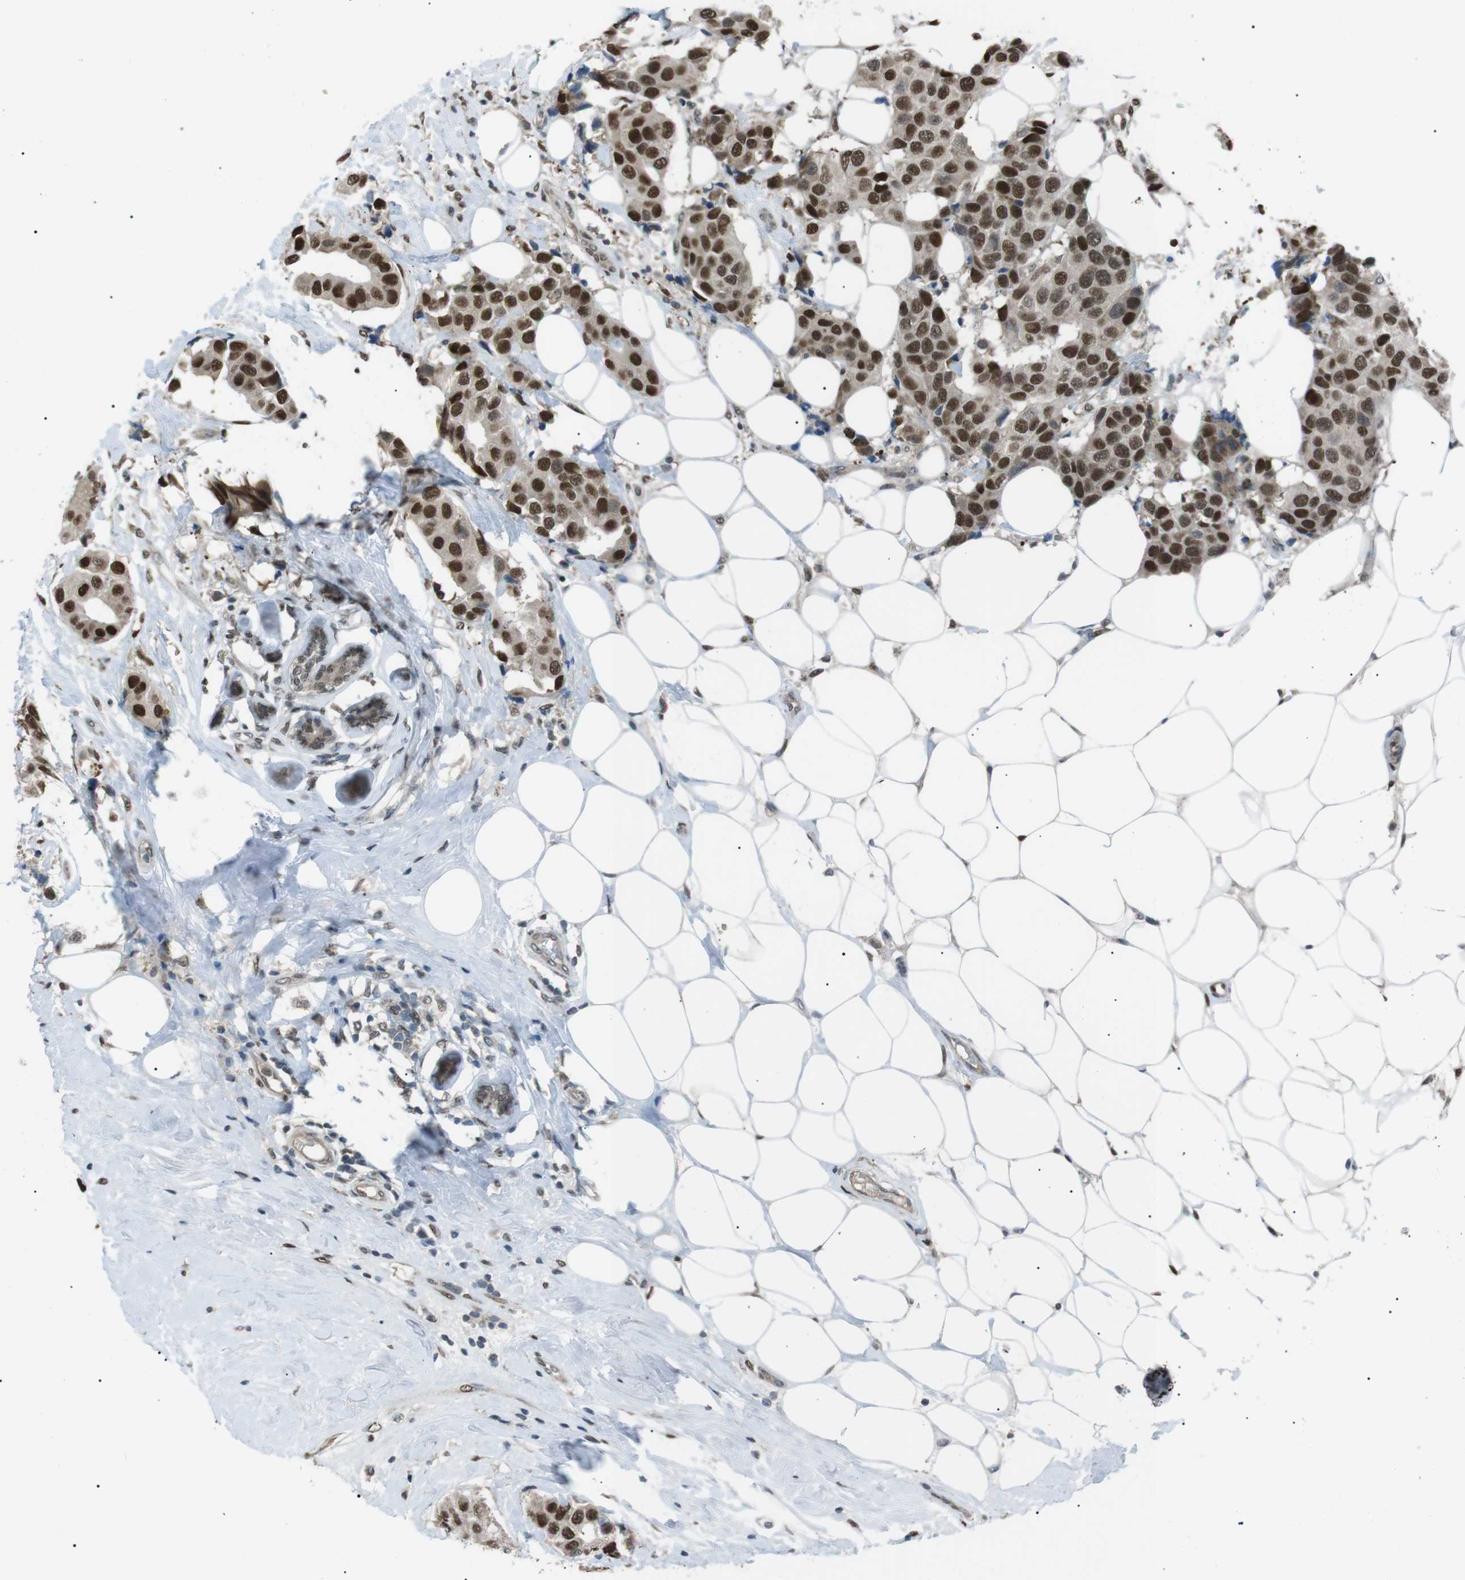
{"staining": {"intensity": "strong", "quantity": ">75%", "location": "nuclear"}, "tissue": "breast cancer", "cell_type": "Tumor cells", "image_type": "cancer", "snomed": [{"axis": "morphology", "description": "Normal tissue, NOS"}, {"axis": "morphology", "description": "Duct carcinoma"}, {"axis": "topography", "description": "Breast"}], "caption": "Immunohistochemical staining of human breast cancer (infiltrating ductal carcinoma) shows strong nuclear protein positivity in about >75% of tumor cells.", "gene": "SRPK2", "patient": {"sex": "female", "age": 39}}